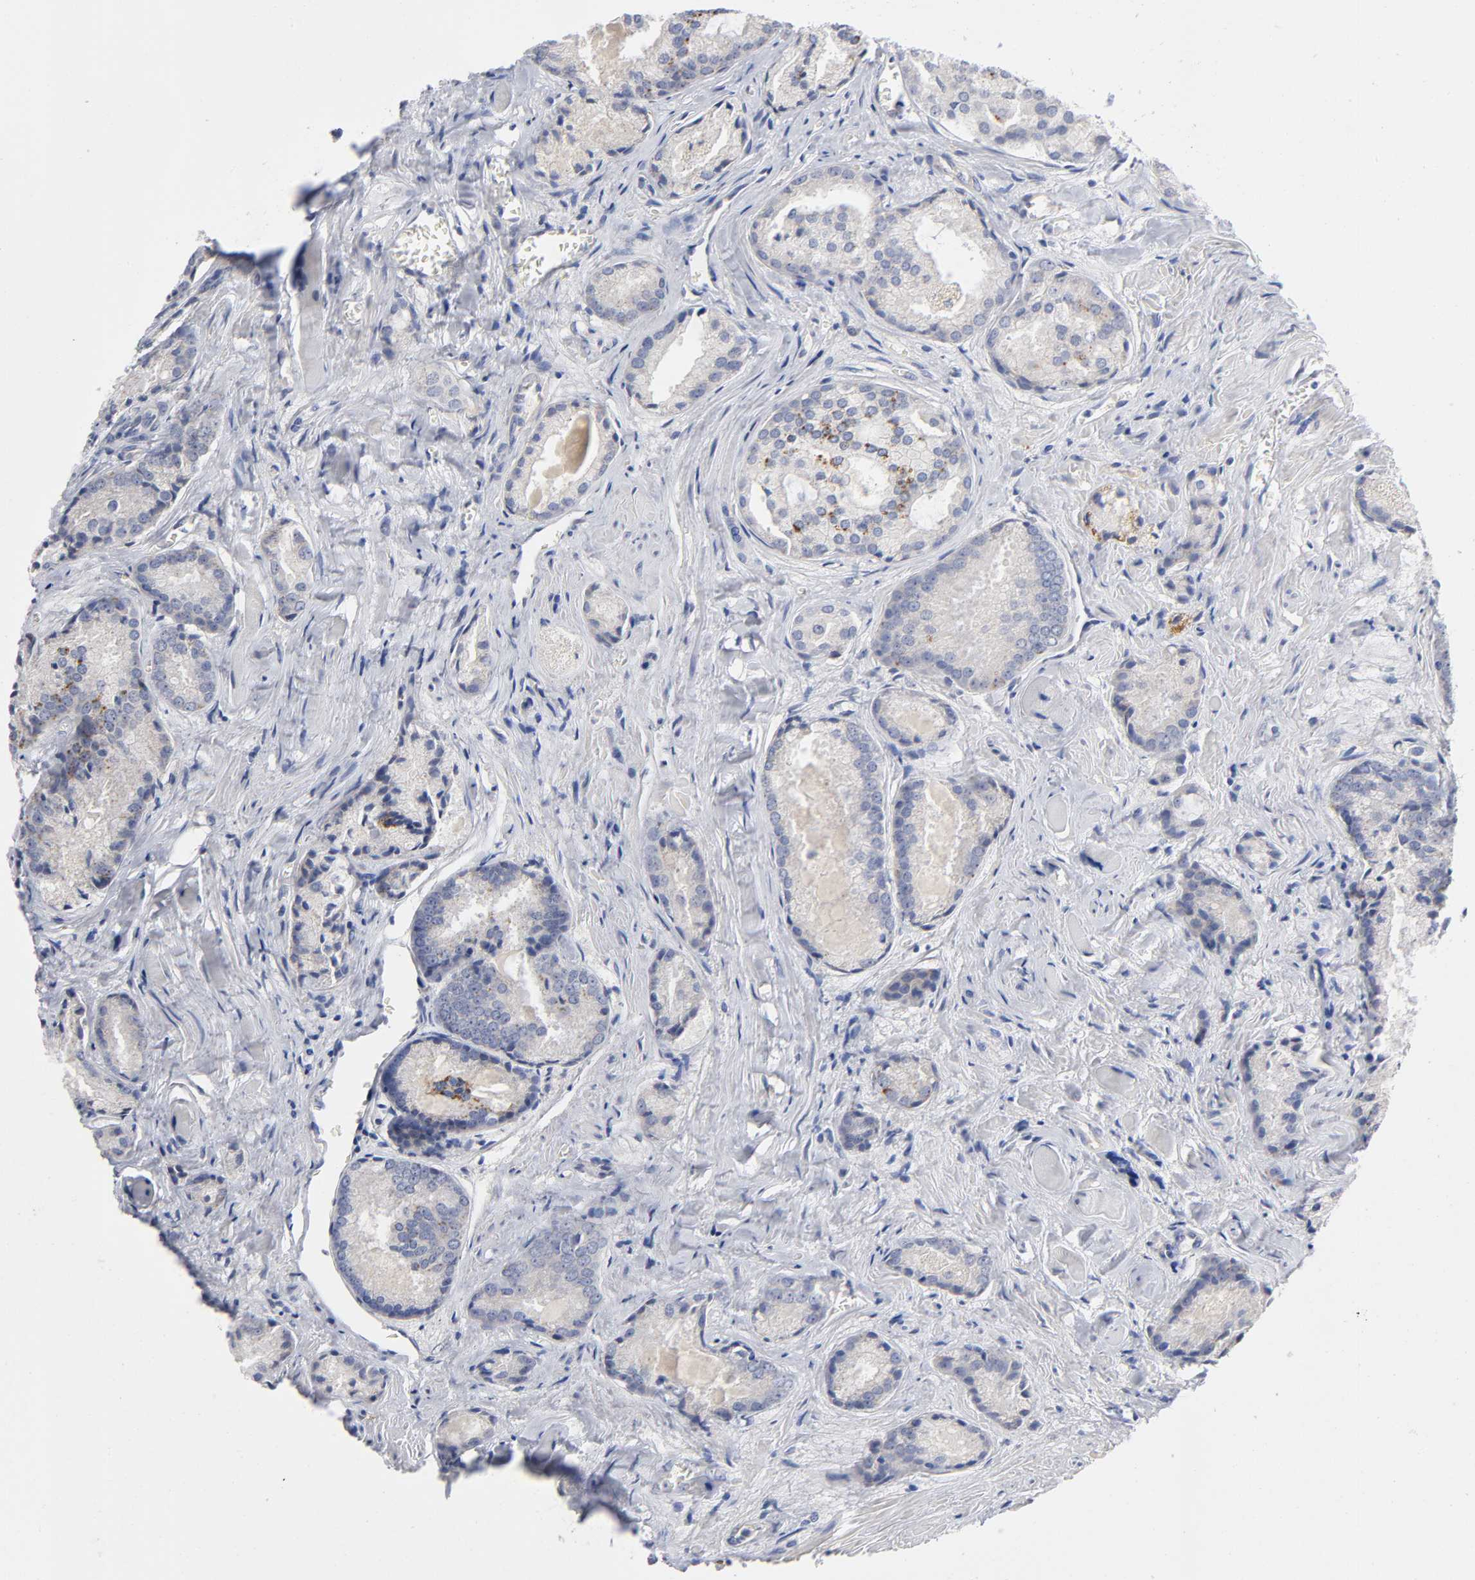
{"staining": {"intensity": "moderate", "quantity": "25%-75%", "location": "cytoplasmic/membranous"}, "tissue": "prostate cancer", "cell_type": "Tumor cells", "image_type": "cancer", "snomed": [{"axis": "morphology", "description": "Adenocarcinoma, Low grade"}, {"axis": "topography", "description": "Prostate"}], "caption": "An immunohistochemistry image of neoplastic tissue is shown. Protein staining in brown highlights moderate cytoplasmic/membranous positivity in prostate cancer within tumor cells.", "gene": "NOVA1", "patient": {"sex": "male", "age": 64}}